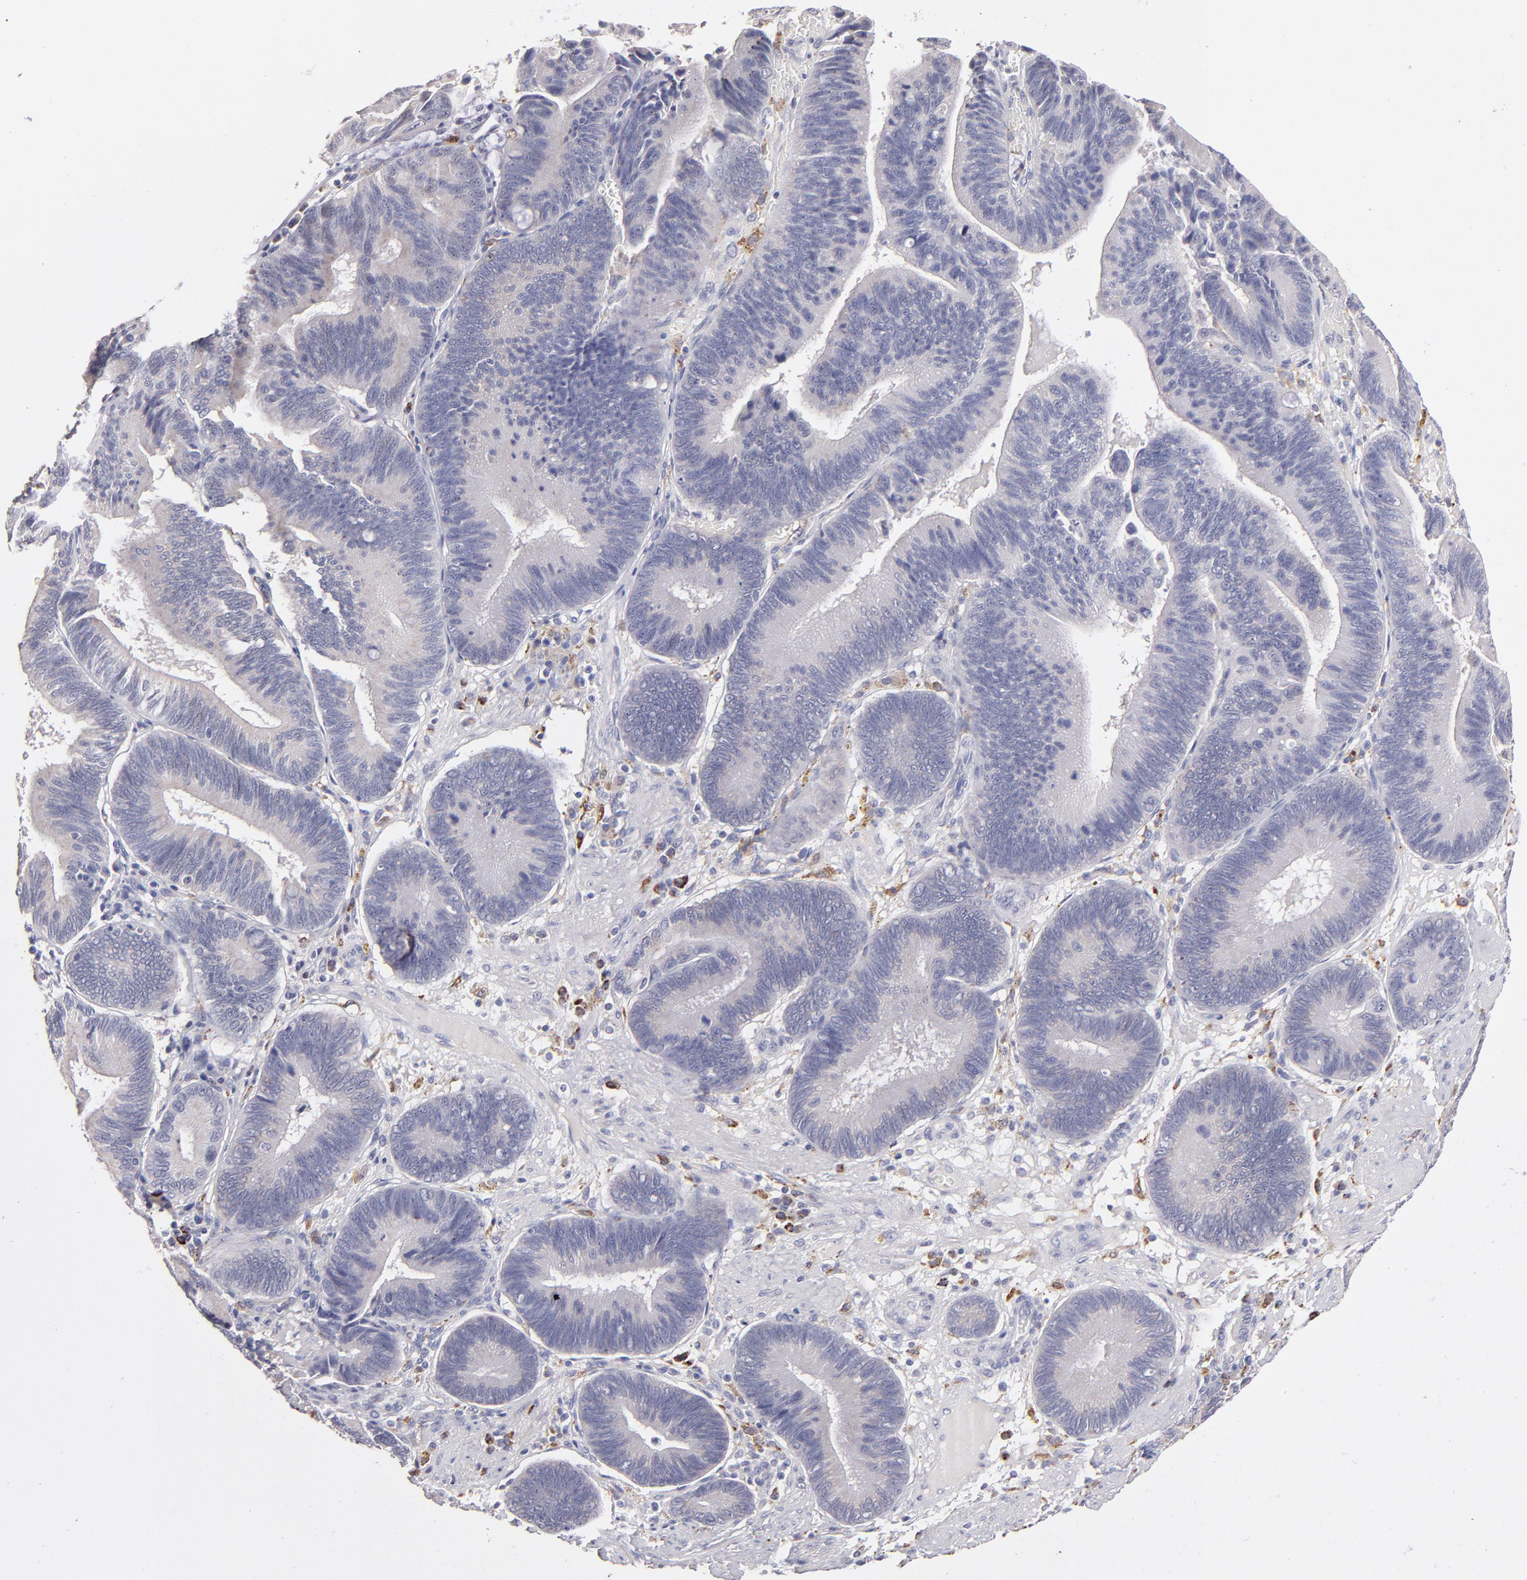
{"staining": {"intensity": "negative", "quantity": "none", "location": "none"}, "tissue": "pancreatic cancer", "cell_type": "Tumor cells", "image_type": "cancer", "snomed": [{"axis": "morphology", "description": "Adenocarcinoma, NOS"}, {"axis": "topography", "description": "Pancreas"}], "caption": "The photomicrograph reveals no significant staining in tumor cells of pancreatic cancer (adenocarcinoma). The staining is performed using DAB brown chromogen with nuclei counter-stained in using hematoxylin.", "gene": "GLDC", "patient": {"sex": "male", "age": 82}}